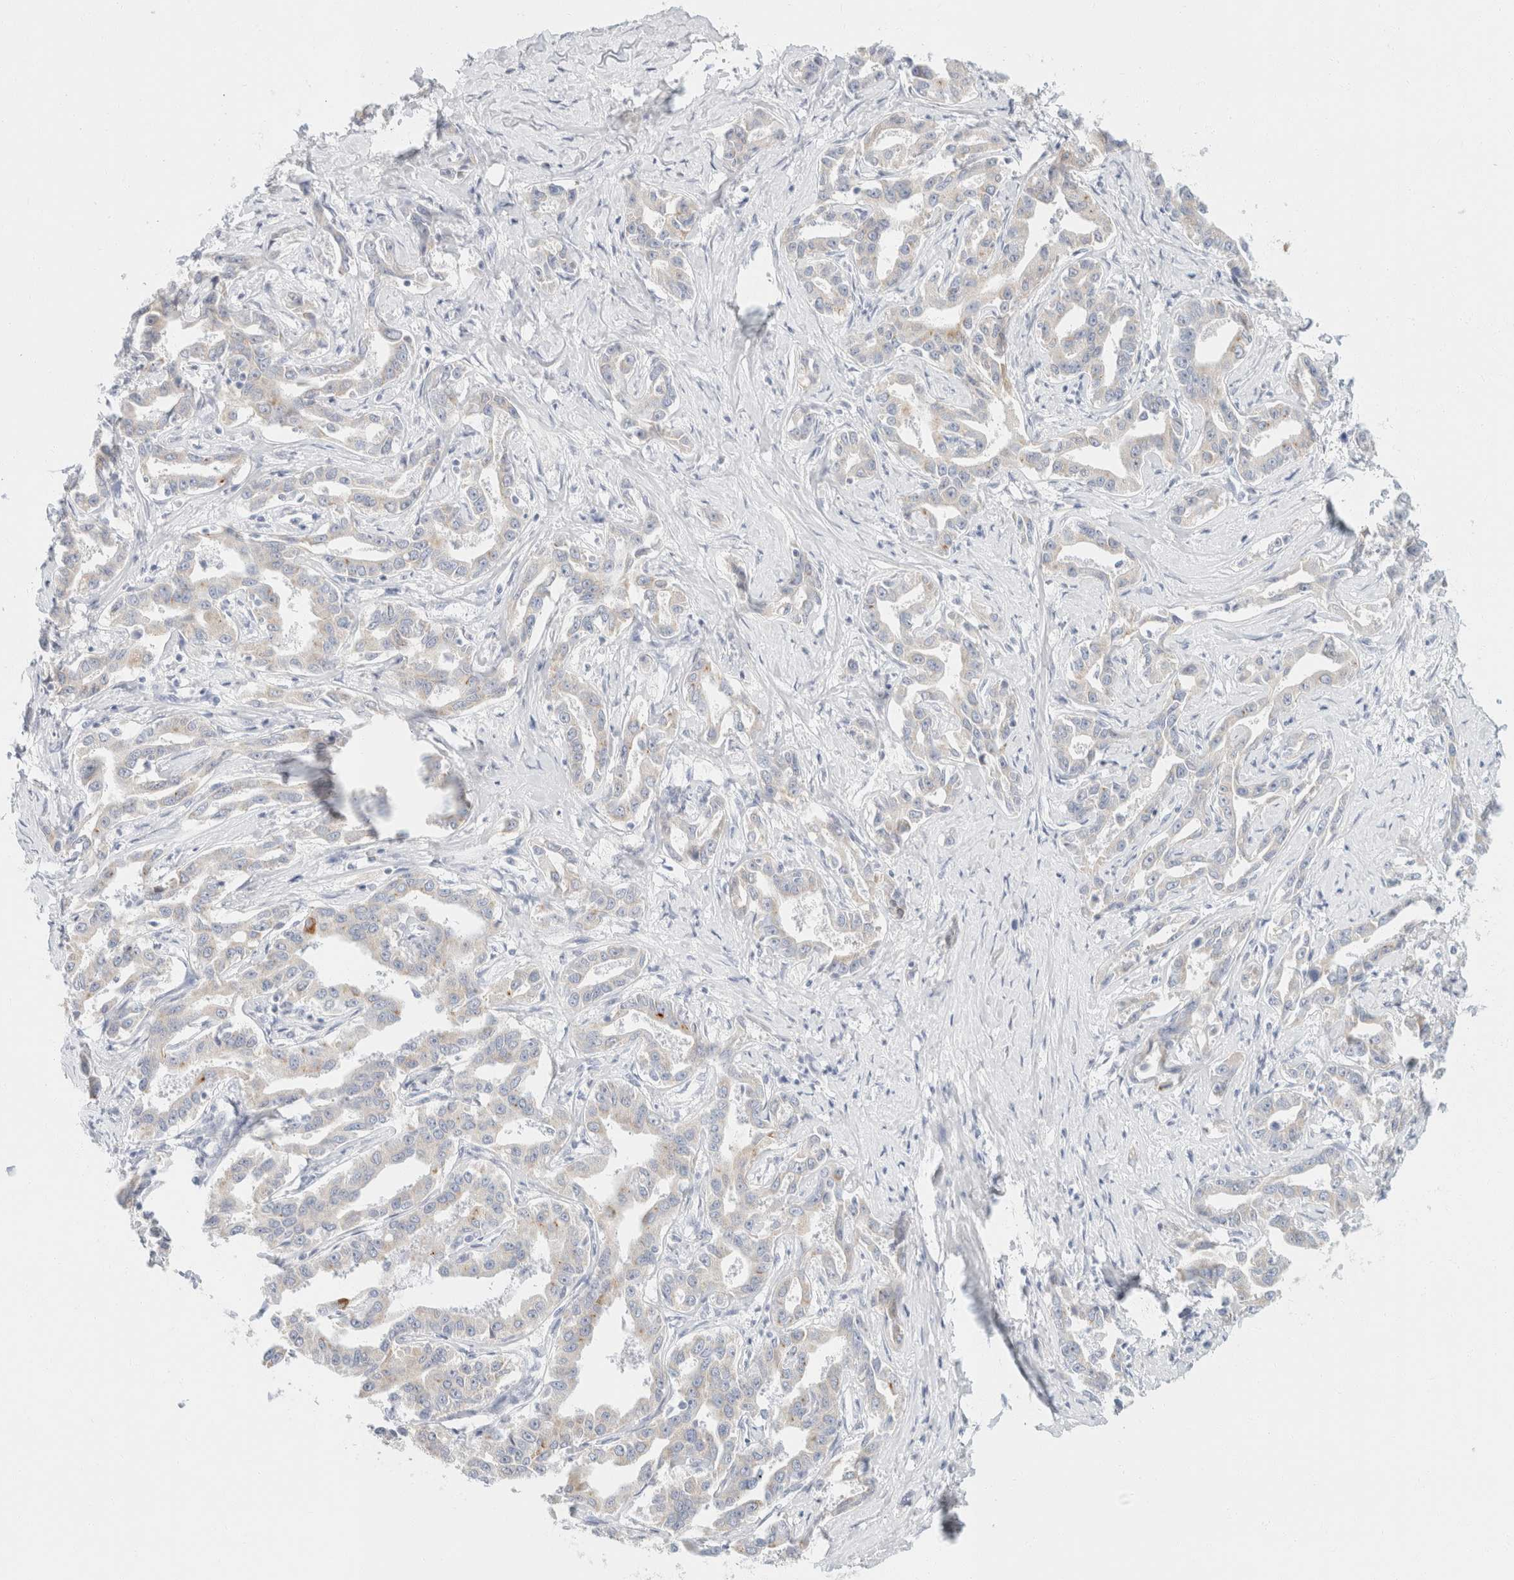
{"staining": {"intensity": "negative", "quantity": "none", "location": "none"}, "tissue": "liver cancer", "cell_type": "Tumor cells", "image_type": "cancer", "snomed": [{"axis": "morphology", "description": "Cholangiocarcinoma"}, {"axis": "topography", "description": "Liver"}], "caption": "High power microscopy histopathology image of an immunohistochemistry photomicrograph of cholangiocarcinoma (liver), revealing no significant expression in tumor cells.", "gene": "KRT20", "patient": {"sex": "male", "age": 59}}